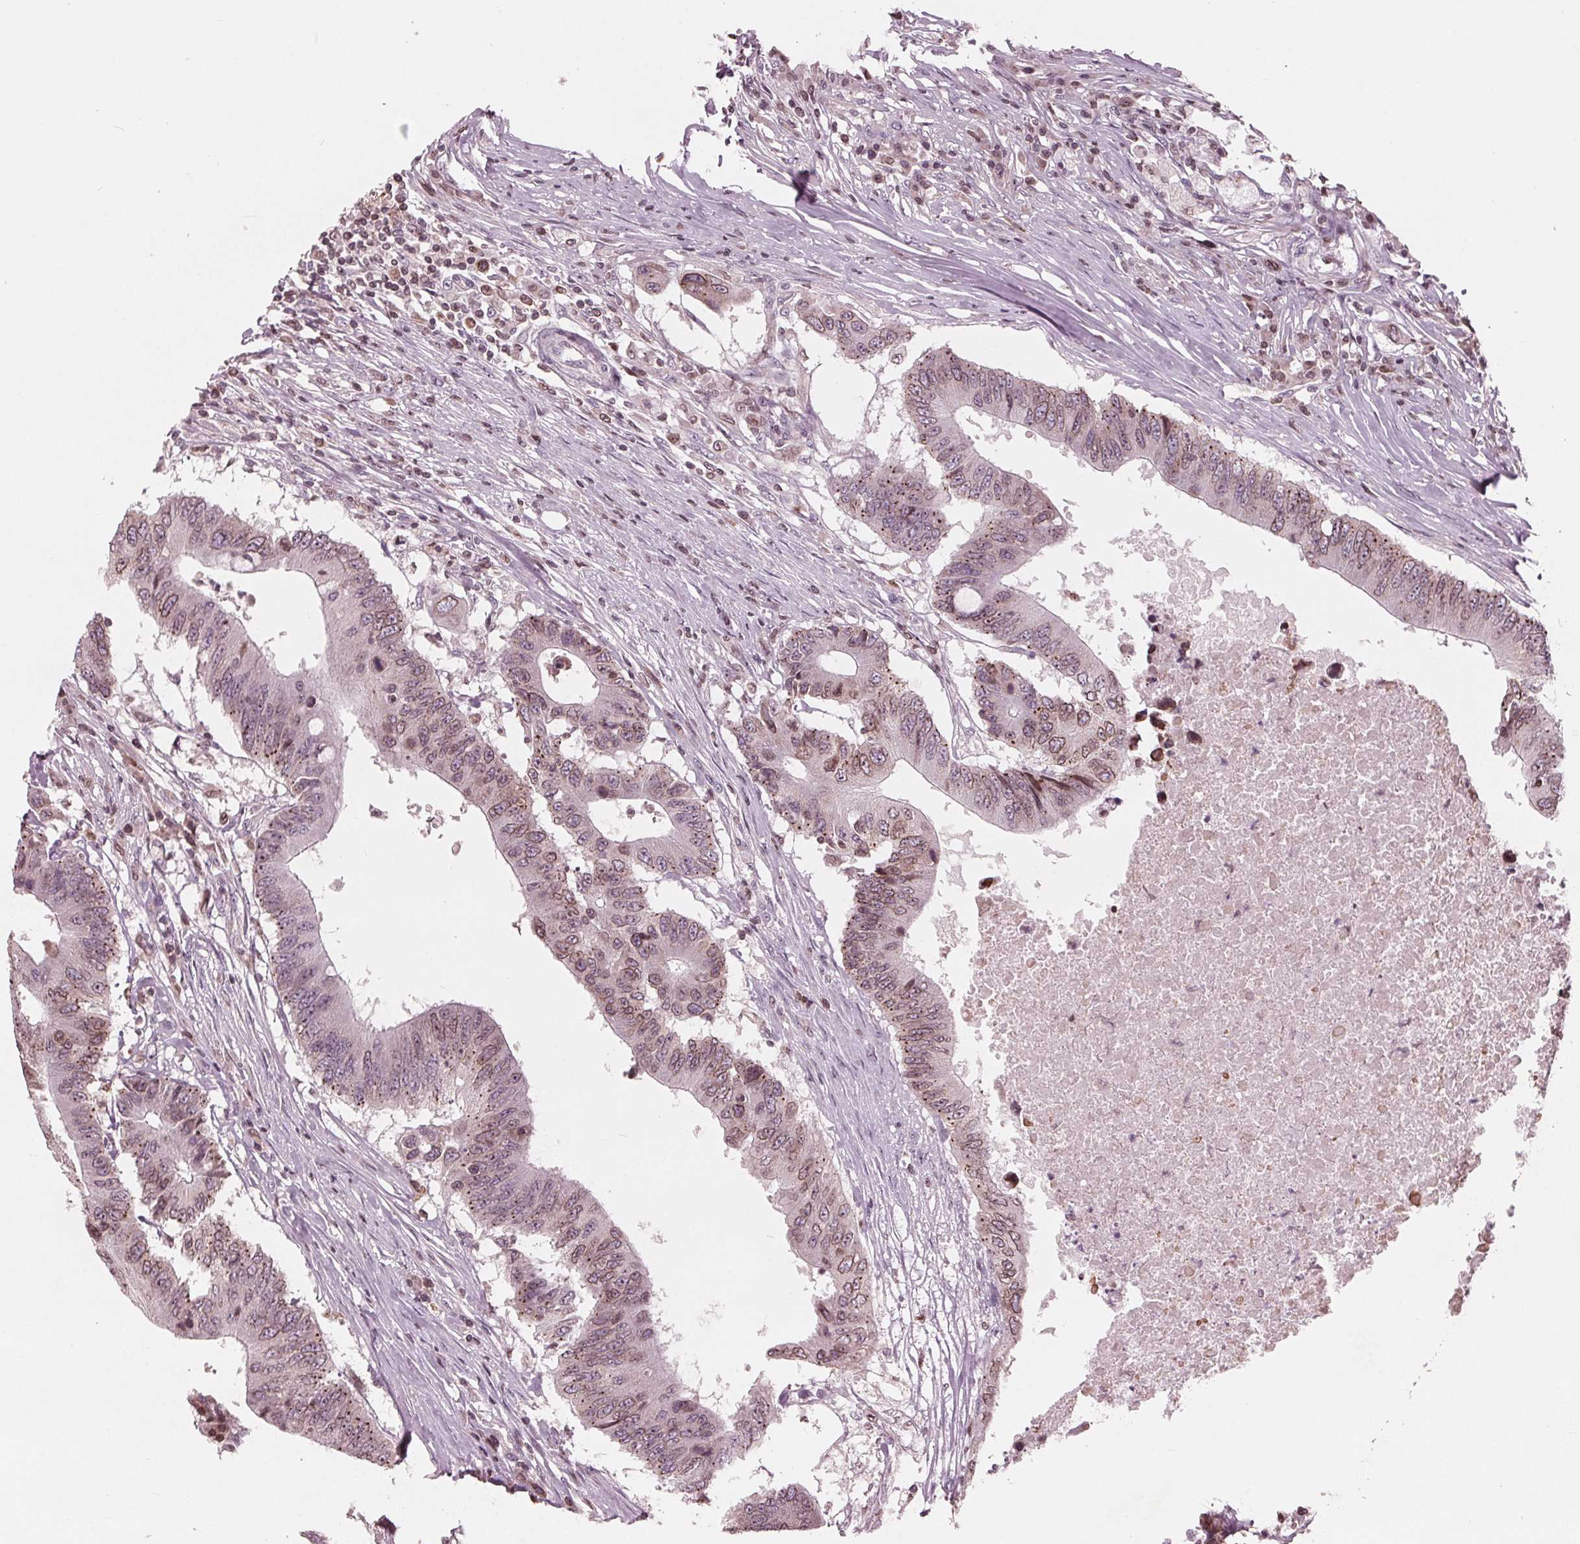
{"staining": {"intensity": "weak", "quantity": "25%-75%", "location": "cytoplasmic/membranous,nuclear"}, "tissue": "colorectal cancer", "cell_type": "Tumor cells", "image_type": "cancer", "snomed": [{"axis": "morphology", "description": "Adenocarcinoma, NOS"}, {"axis": "topography", "description": "Colon"}], "caption": "This histopathology image demonstrates immunohistochemistry staining of human adenocarcinoma (colorectal), with low weak cytoplasmic/membranous and nuclear expression in approximately 25%-75% of tumor cells.", "gene": "NUP210", "patient": {"sex": "male", "age": 71}}